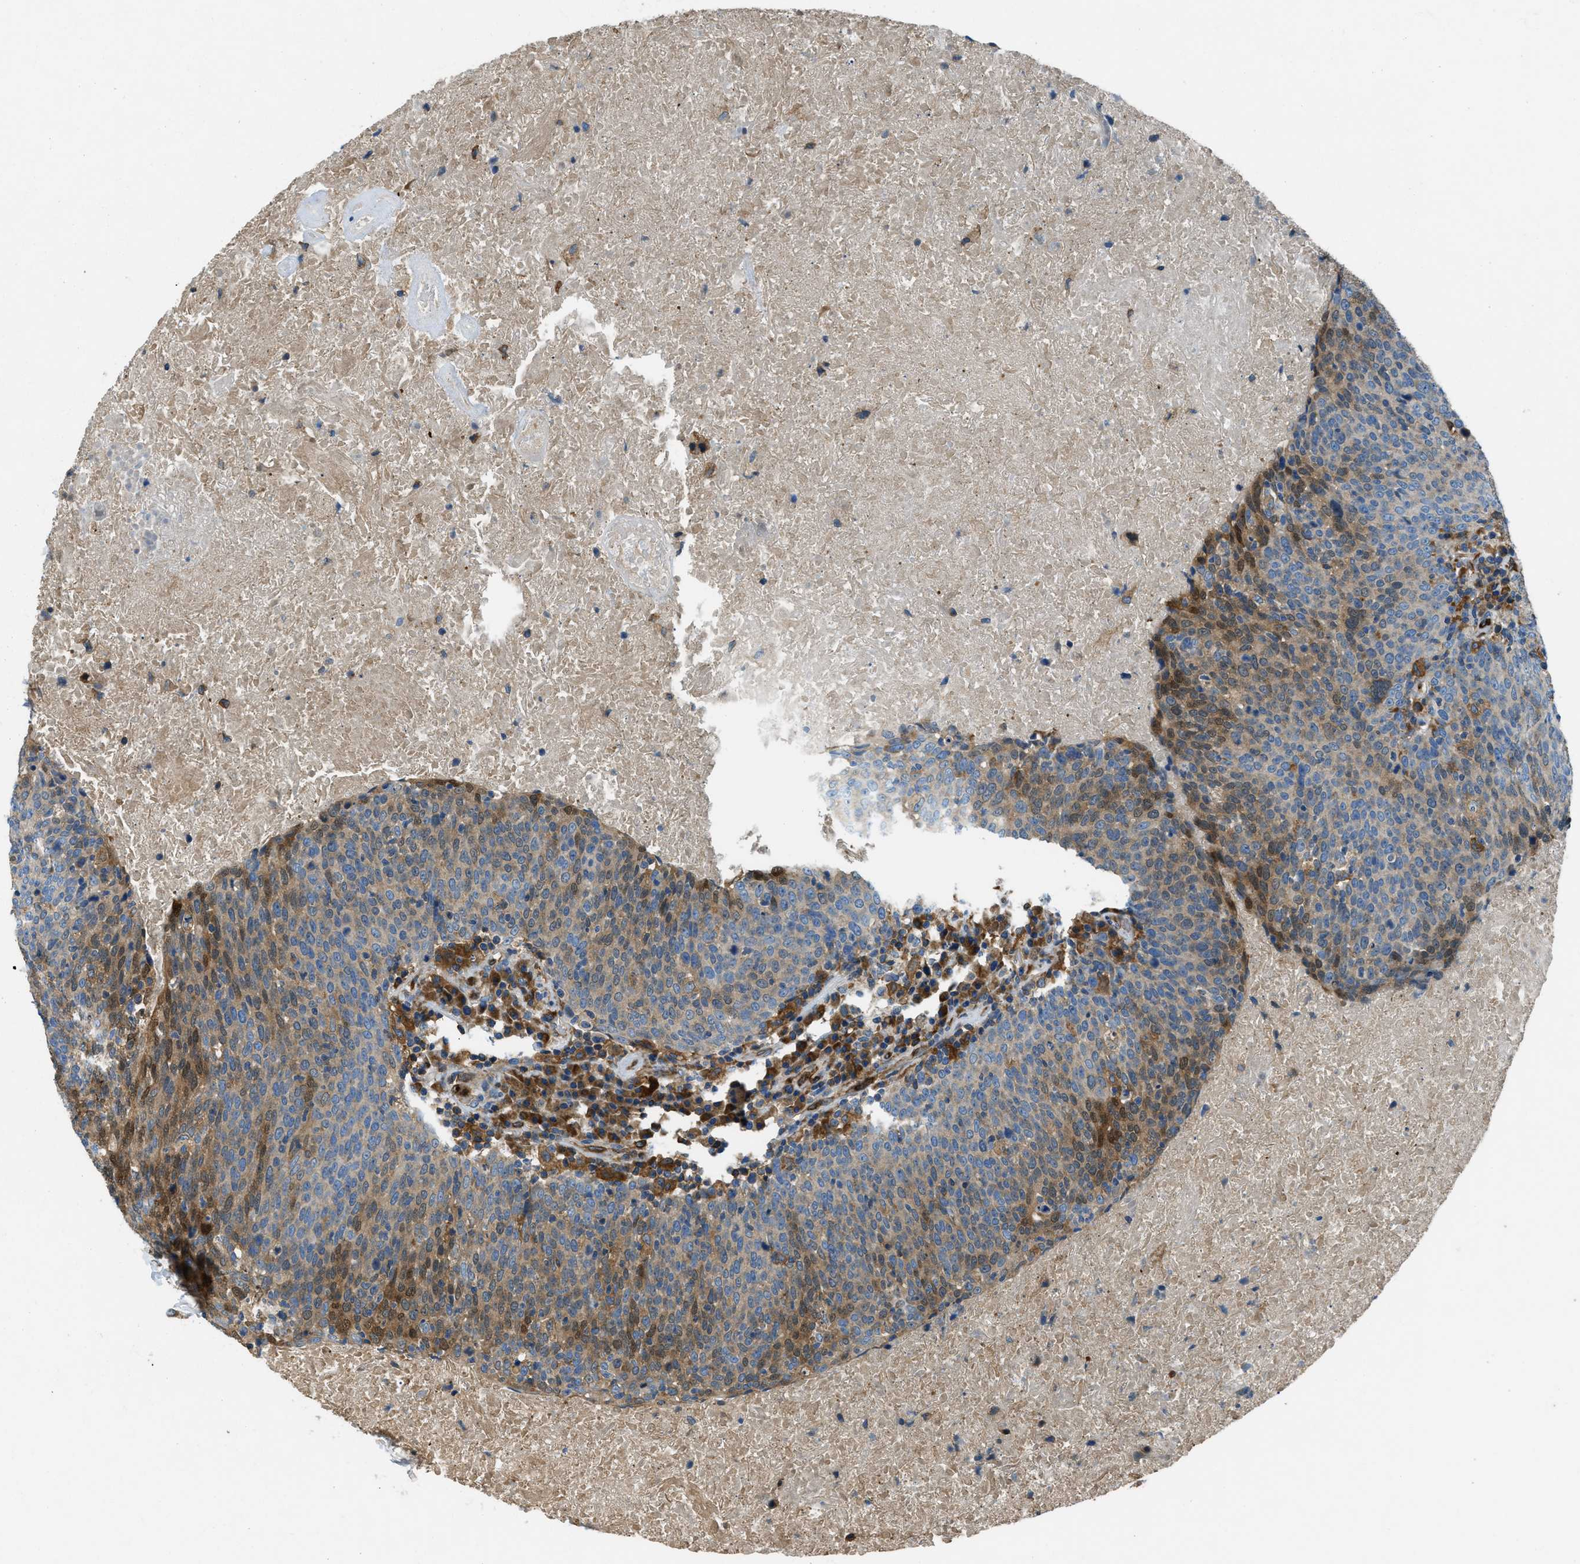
{"staining": {"intensity": "moderate", "quantity": "<25%", "location": "cytoplasmic/membranous"}, "tissue": "head and neck cancer", "cell_type": "Tumor cells", "image_type": "cancer", "snomed": [{"axis": "morphology", "description": "Squamous cell carcinoma, NOS"}, {"axis": "morphology", "description": "Squamous cell carcinoma, metastatic, NOS"}, {"axis": "topography", "description": "Lymph node"}, {"axis": "topography", "description": "Head-Neck"}], "caption": "Protein analysis of head and neck cancer (squamous cell carcinoma) tissue shows moderate cytoplasmic/membranous staining in approximately <25% of tumor cells.", "gene": "GIMAP8", "patient": {"sex": "male", "age": 62}}